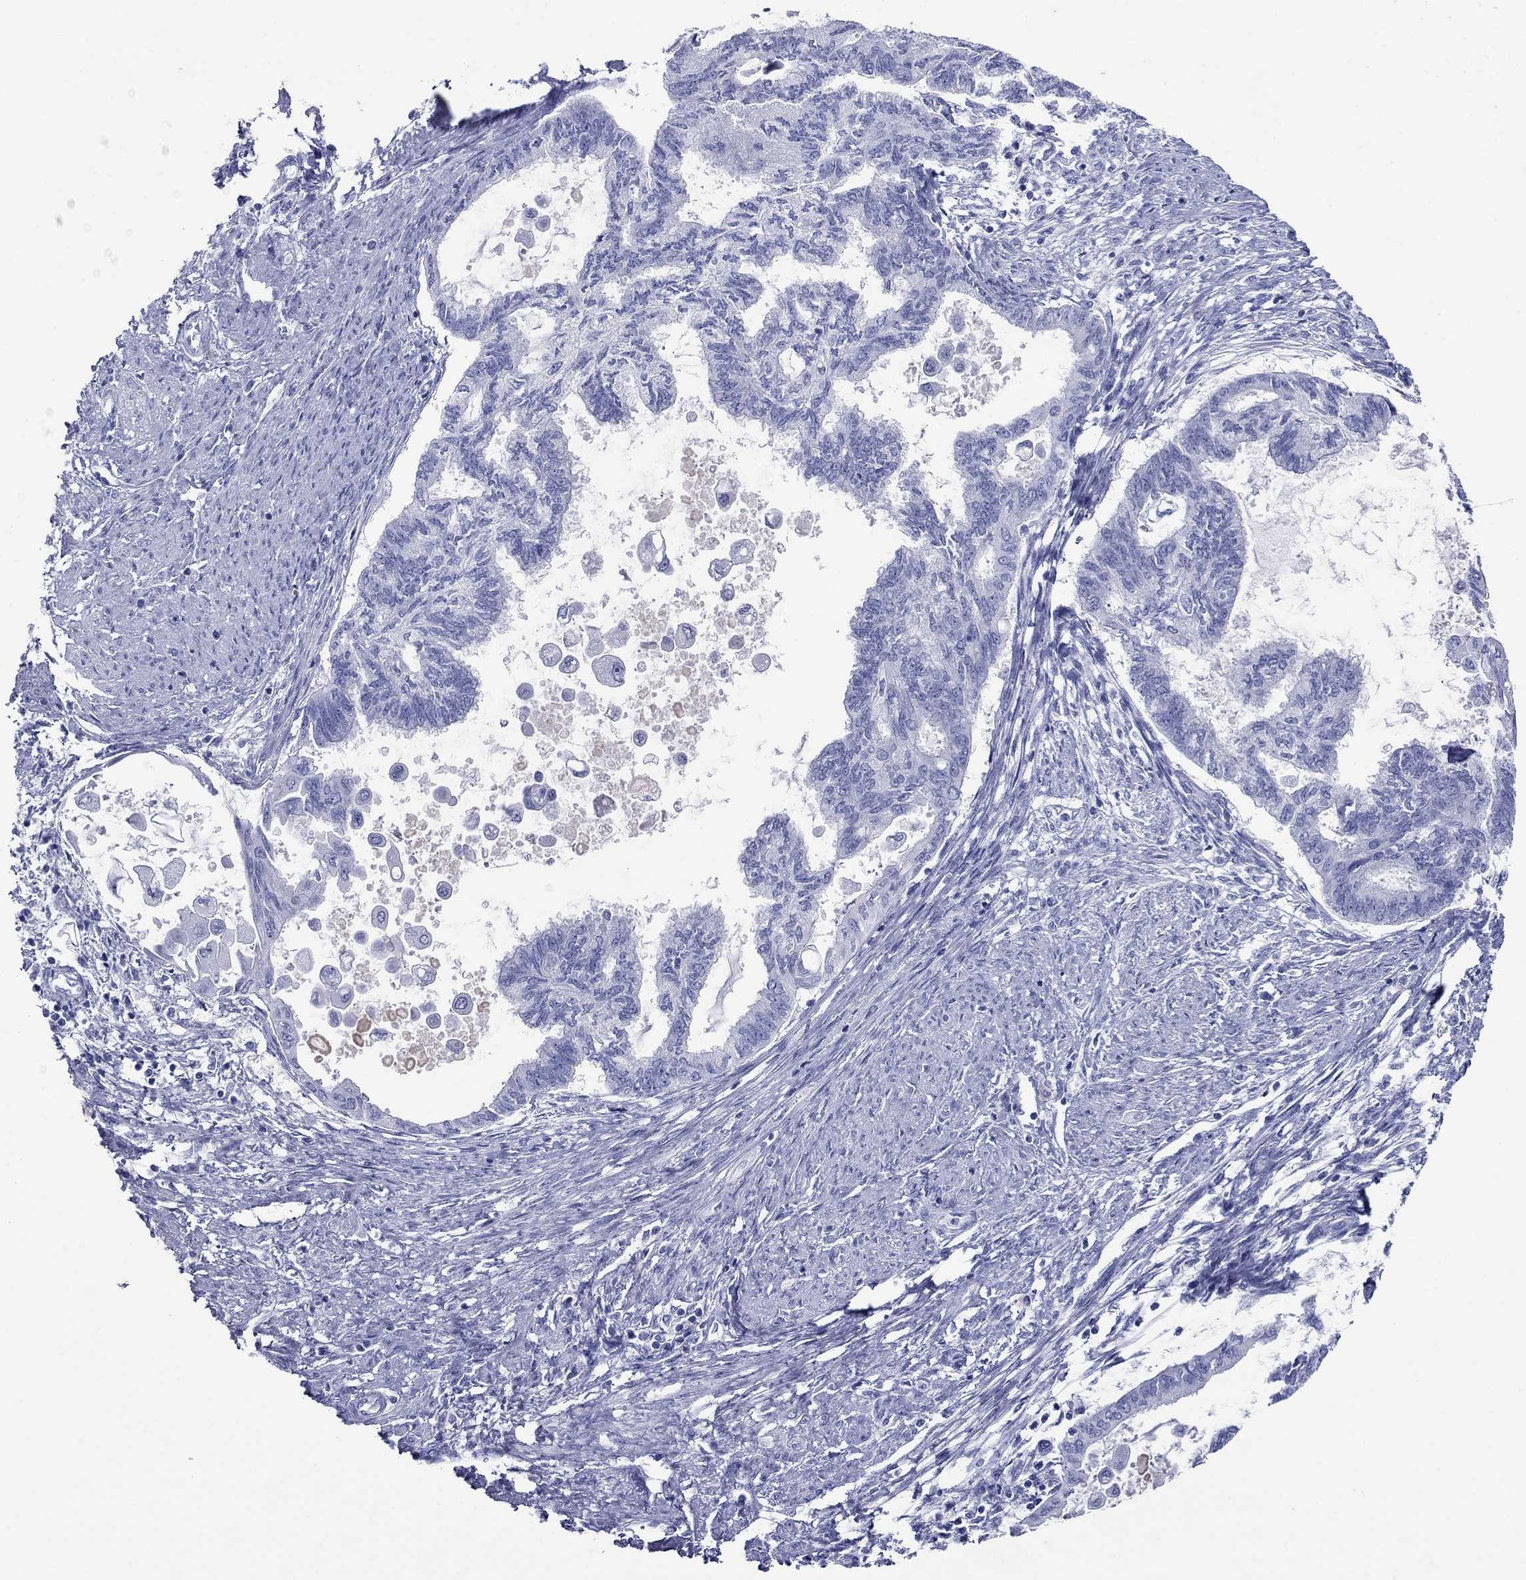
{"staining": {"intensity": "negative", "quantity": "none", "location": "none"}, "tissue": "endometrial cancer", "cell_type": "Tumor cells", "image_type": "cancer", "snomed": [{"axis": "morphology", "description": "Adenocarcinoma, NOS"}, {"axis": "topography", "description": "Endometrium"}], "caption": "High magnification brightfield microscopy of endometrial cancer (adenocarcinoma) stained with DAB (3,3'-diaminobenzidine) (brown) and counterstained with hematoxylin (blue): tumor cells show no significant positivity. (IHC, brightfield microscopy, high magnification).", "gene": "ATP4A", "patient": {"sex": "female", "age": 86}}